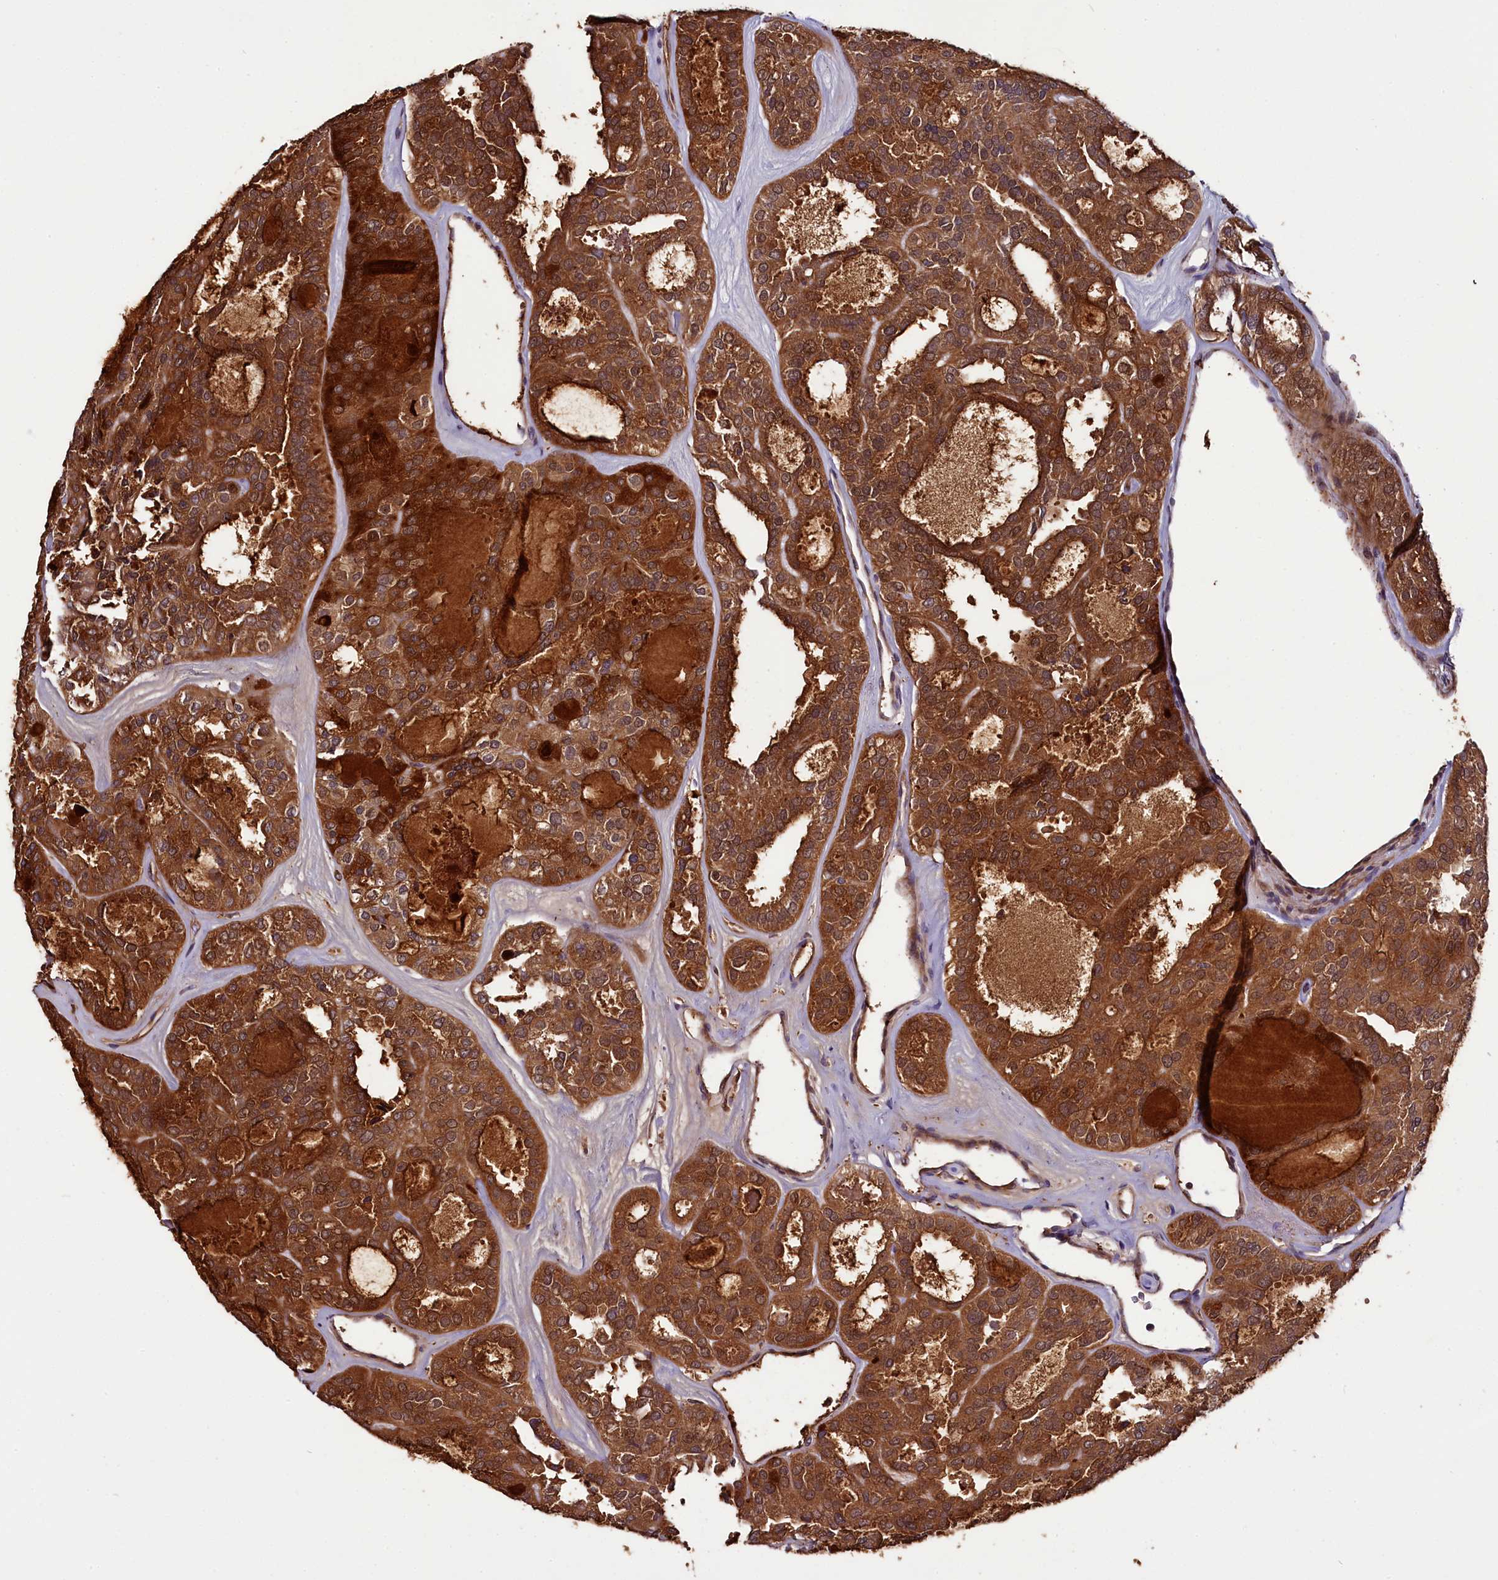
{"staining": {"intensity": "strong", "quantity": ">75%", "location": "cytoplasmic/membranous"}, "tissue": "thyroid cancer", "cell_type": "Tumor cells", "image_type": "cancer", "snomed": [{"axis": "morphology", "description": "Follicular adenoma carcinoma, NOS"}, {"axis": "topography", "description": "Thyroid gland"}], "caption": "Brown immunohistochemical staining in follicular adenoma carcinoma (thyroid) reveals strong cytoplasmic/membranous expression in approximately >75% of tumor cells. The staining was performed using DAB, with brown indicating positive protein expression. Nuclei are stained blue with hematoxylin.", "gene": "RPUSD2", "patient": {"sex": "male", "age": 75}}